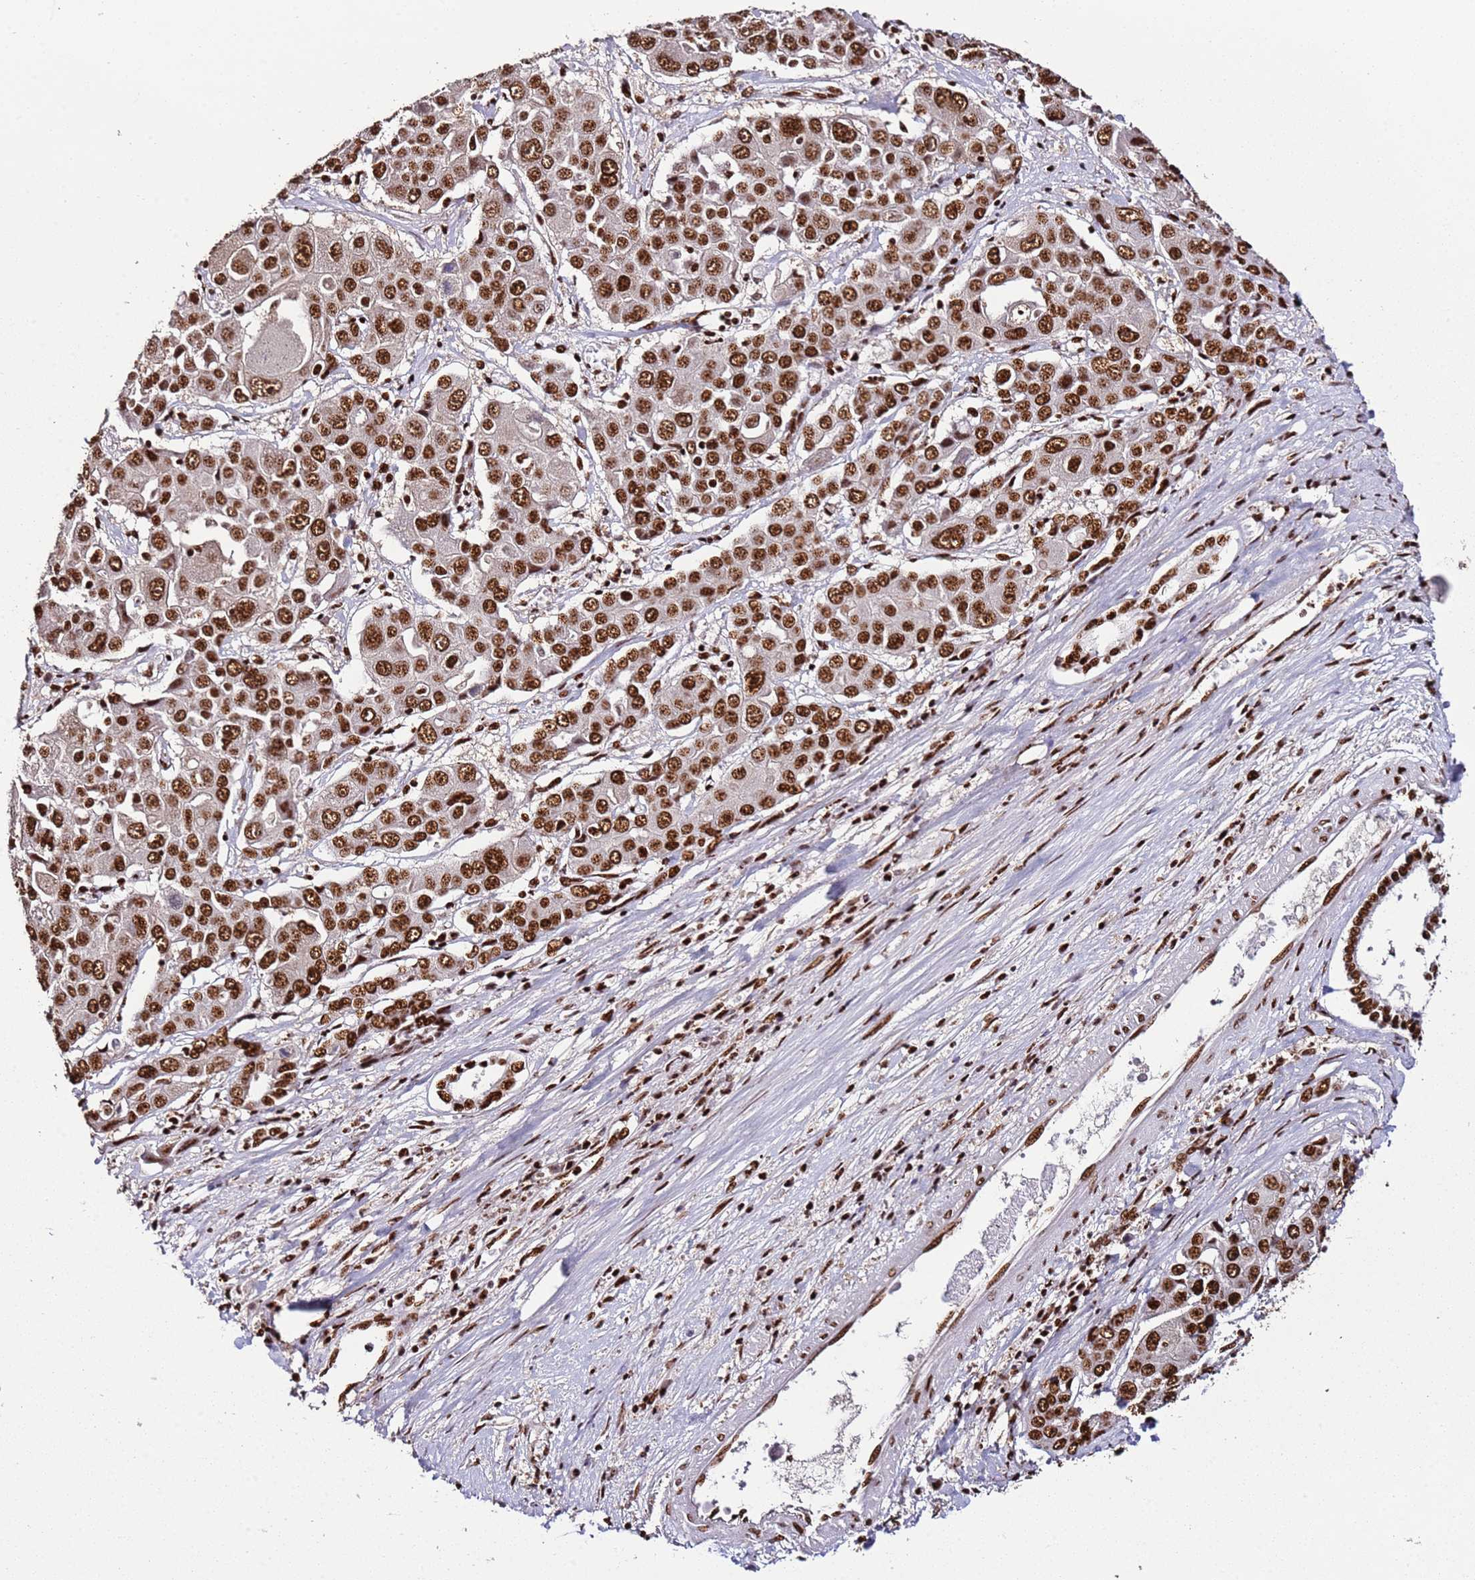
{"staining": {"intensity": "strong", "quantity": ">75%", "location": "nuclear"}, "tissue": "liver cancer", "cell_type": "Tumor cells", "image_type": "cancer", "snomed": [{"axis": "morphology", "description": "Cholangiocarcinoma"}, {"axis": "topography", "description": "Liver"}], "caption": "Tumor cells reveal strong nuclear positivity in about >75% of cells in cholangiocarcinoma (liver).", "gene": "C6orf226", "patient": {"sex": "male", "age": 67}}